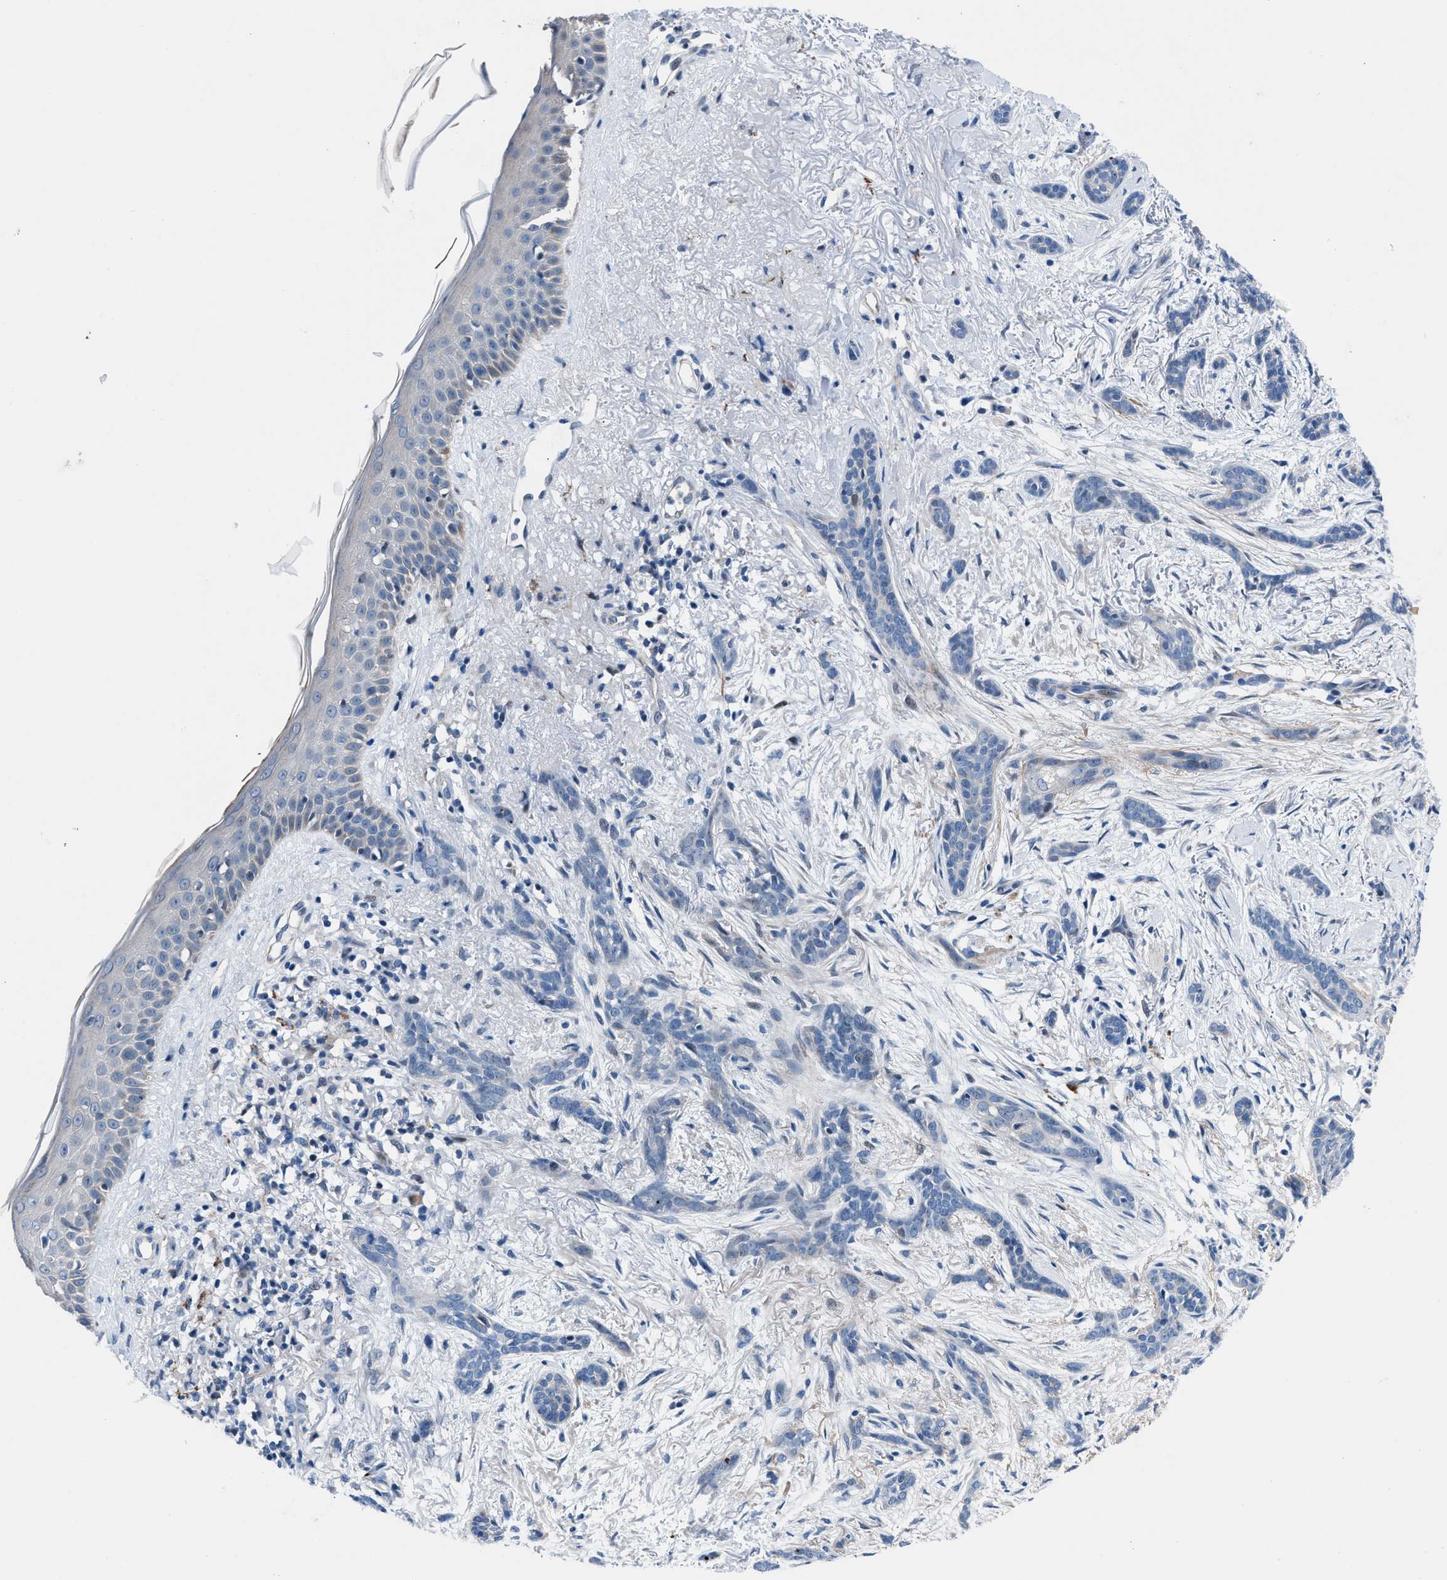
{"staining": {"intensity": "negative", "quantity": "none", "location": "none"}, "tissue": "skin cancer", "cell_type": "Tumor cells", "image_type": "cancer", "snomed": [{"axis": "morphology", "description": "Basal cell carcinoma"}, {"axis": "morphology", "description": "Adnexal tumor, benign"}, {"axis": "topography", "description": "Skin"}], "caption": "DAB (3,3'-diaminobenzidine) immunohistochemical staining of human skin basal cell carcinoma reveals no significant expression in tumor cells.", "gene": "UAP1", "patient": {"sex": "female", "age": 42}}